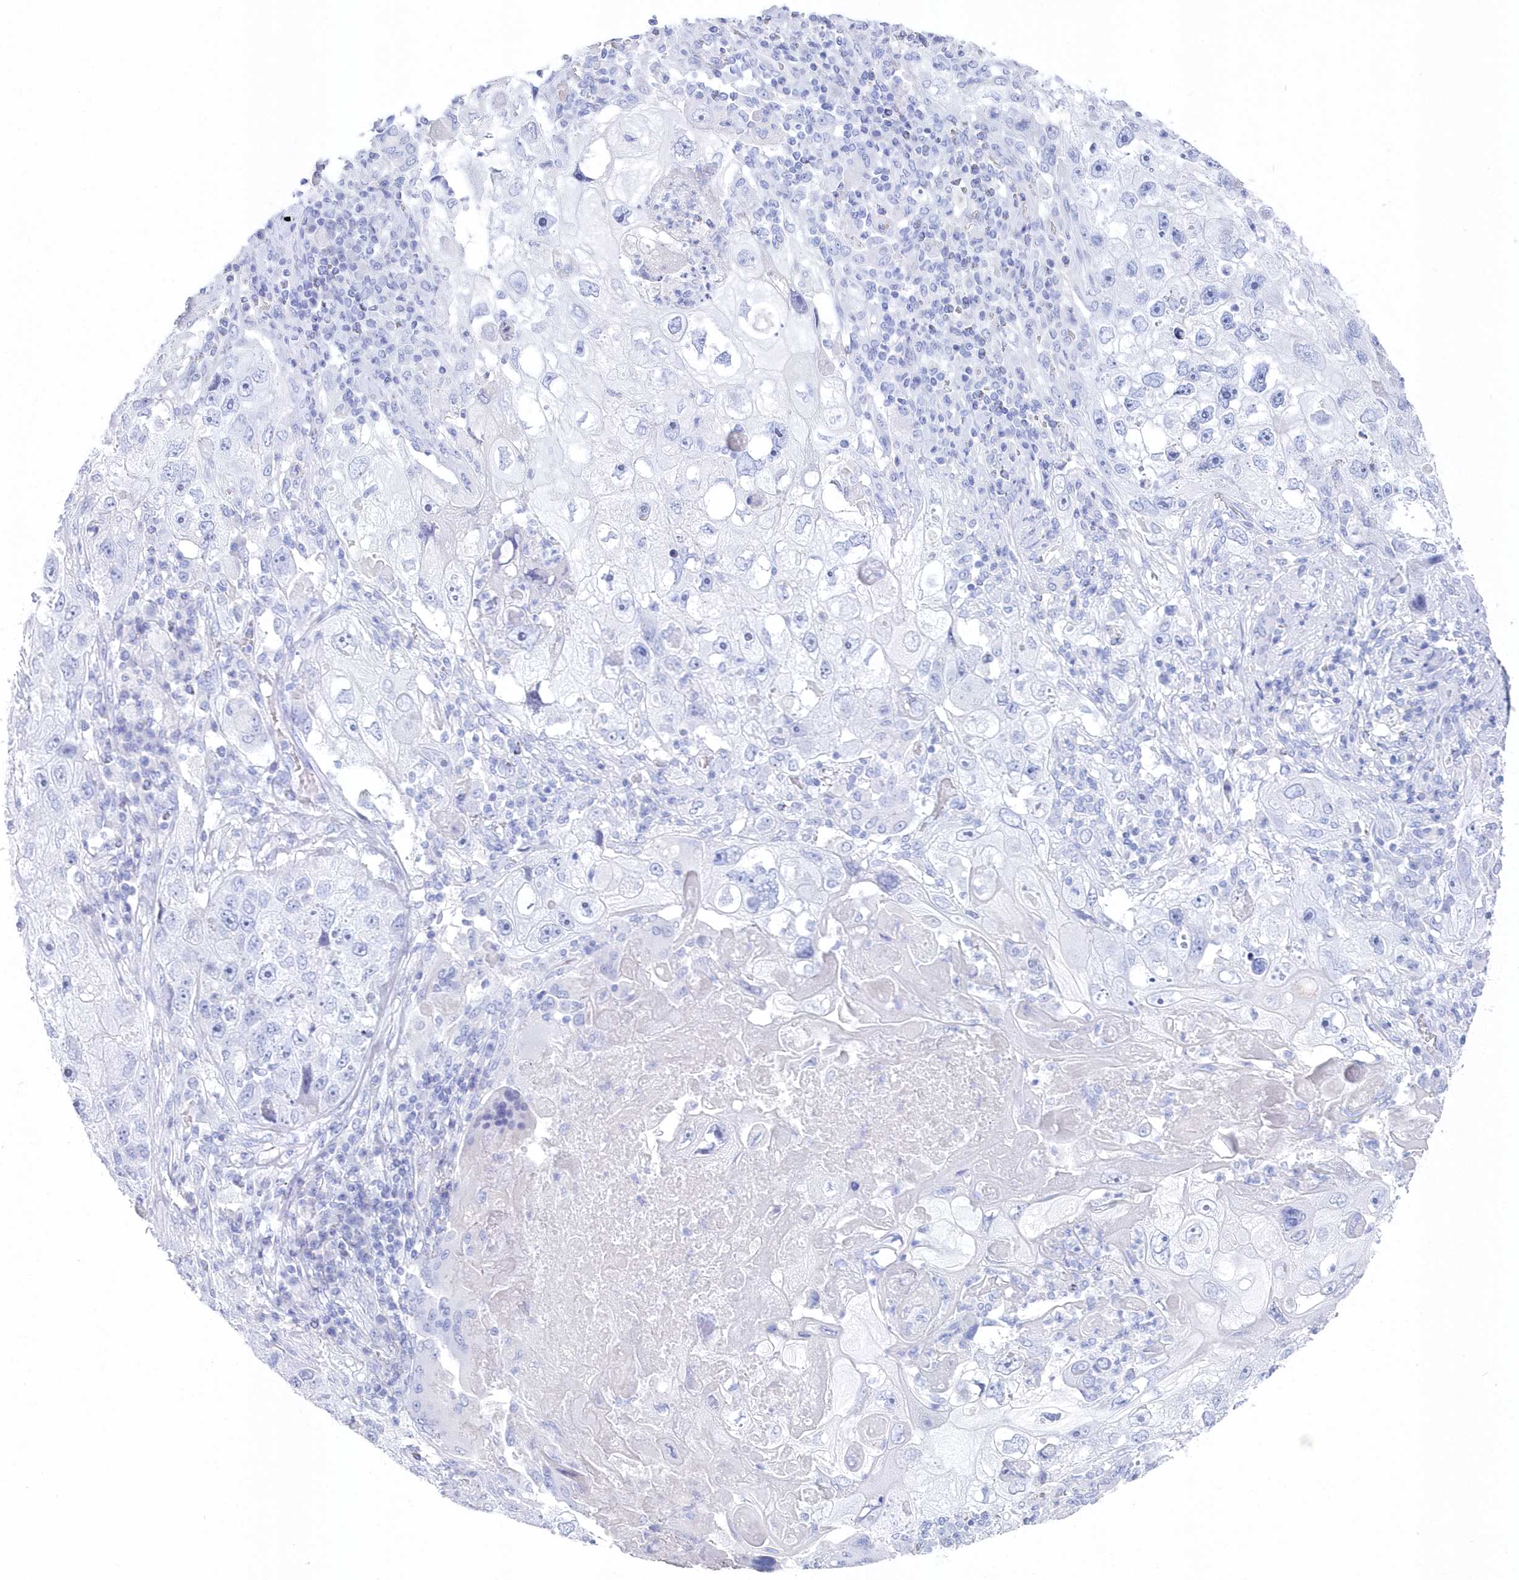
{"staining": {"intensity": "negative", "quantity": "none", "location": "none"}, "tissue": "lung cancer", "cell_type": "Tumor cells", "image_type": "cancer", "snomed": [{"axis": "morphology", "description": "Squamous cell carcinoma, NOS"}, {"axis": "topography", "description": "Lung"}], "caption": "Image shows no significant protein staining in tumor cells of squamous cell carcinoma (lung). (DAB immunohistochemistry visualized using brightfield microscopy, high magnification).", "gene": "CSNK1G2", "patient": {"sex": "male", "age": 61}}